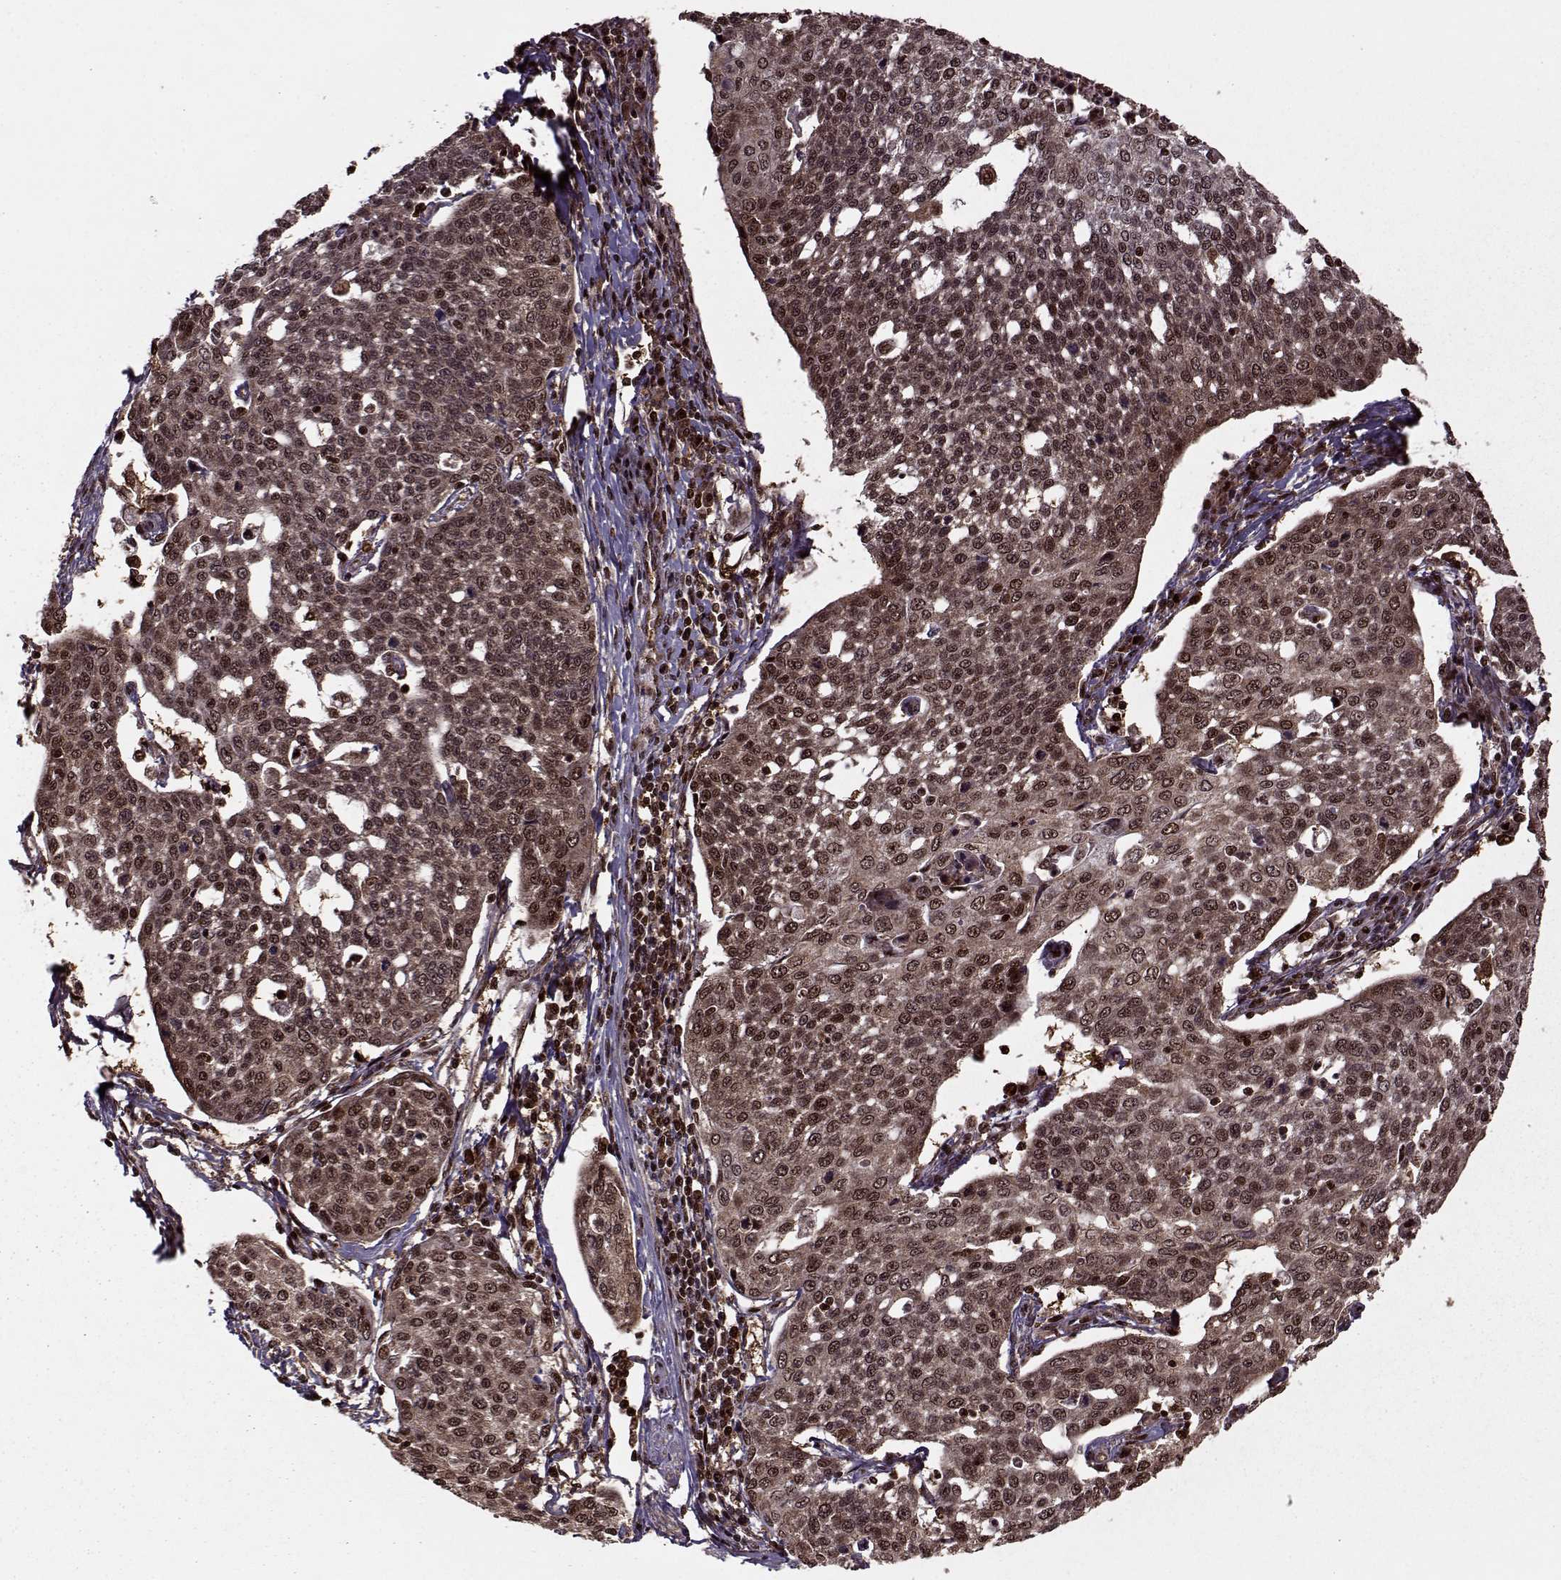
{"staining": {"intensity": "strong", "quantity": ">75%", "location": "cytoplasmic/membranous,nuclear"}, "tissue": "cervical cancer", "cell_type": "Tumor cells", "image_type": "cancer", "snomed": [{"axis": "morphology", "description": "Squamous cell carcinoma, NOS"}, {"axis": "topography", "description": "Cervix"}], "caption": "Immunohistochemistry photomicrograph of human cervical cancer (squamous cell carcinoma) stained for a protein (brown), which reveals high levels of strong cytoplasmic/membranous and nuclear positivity in approximately >75% of tumor cells.", "gene": "PSMA7", "patient": {"sex": "female", "age": 34}}